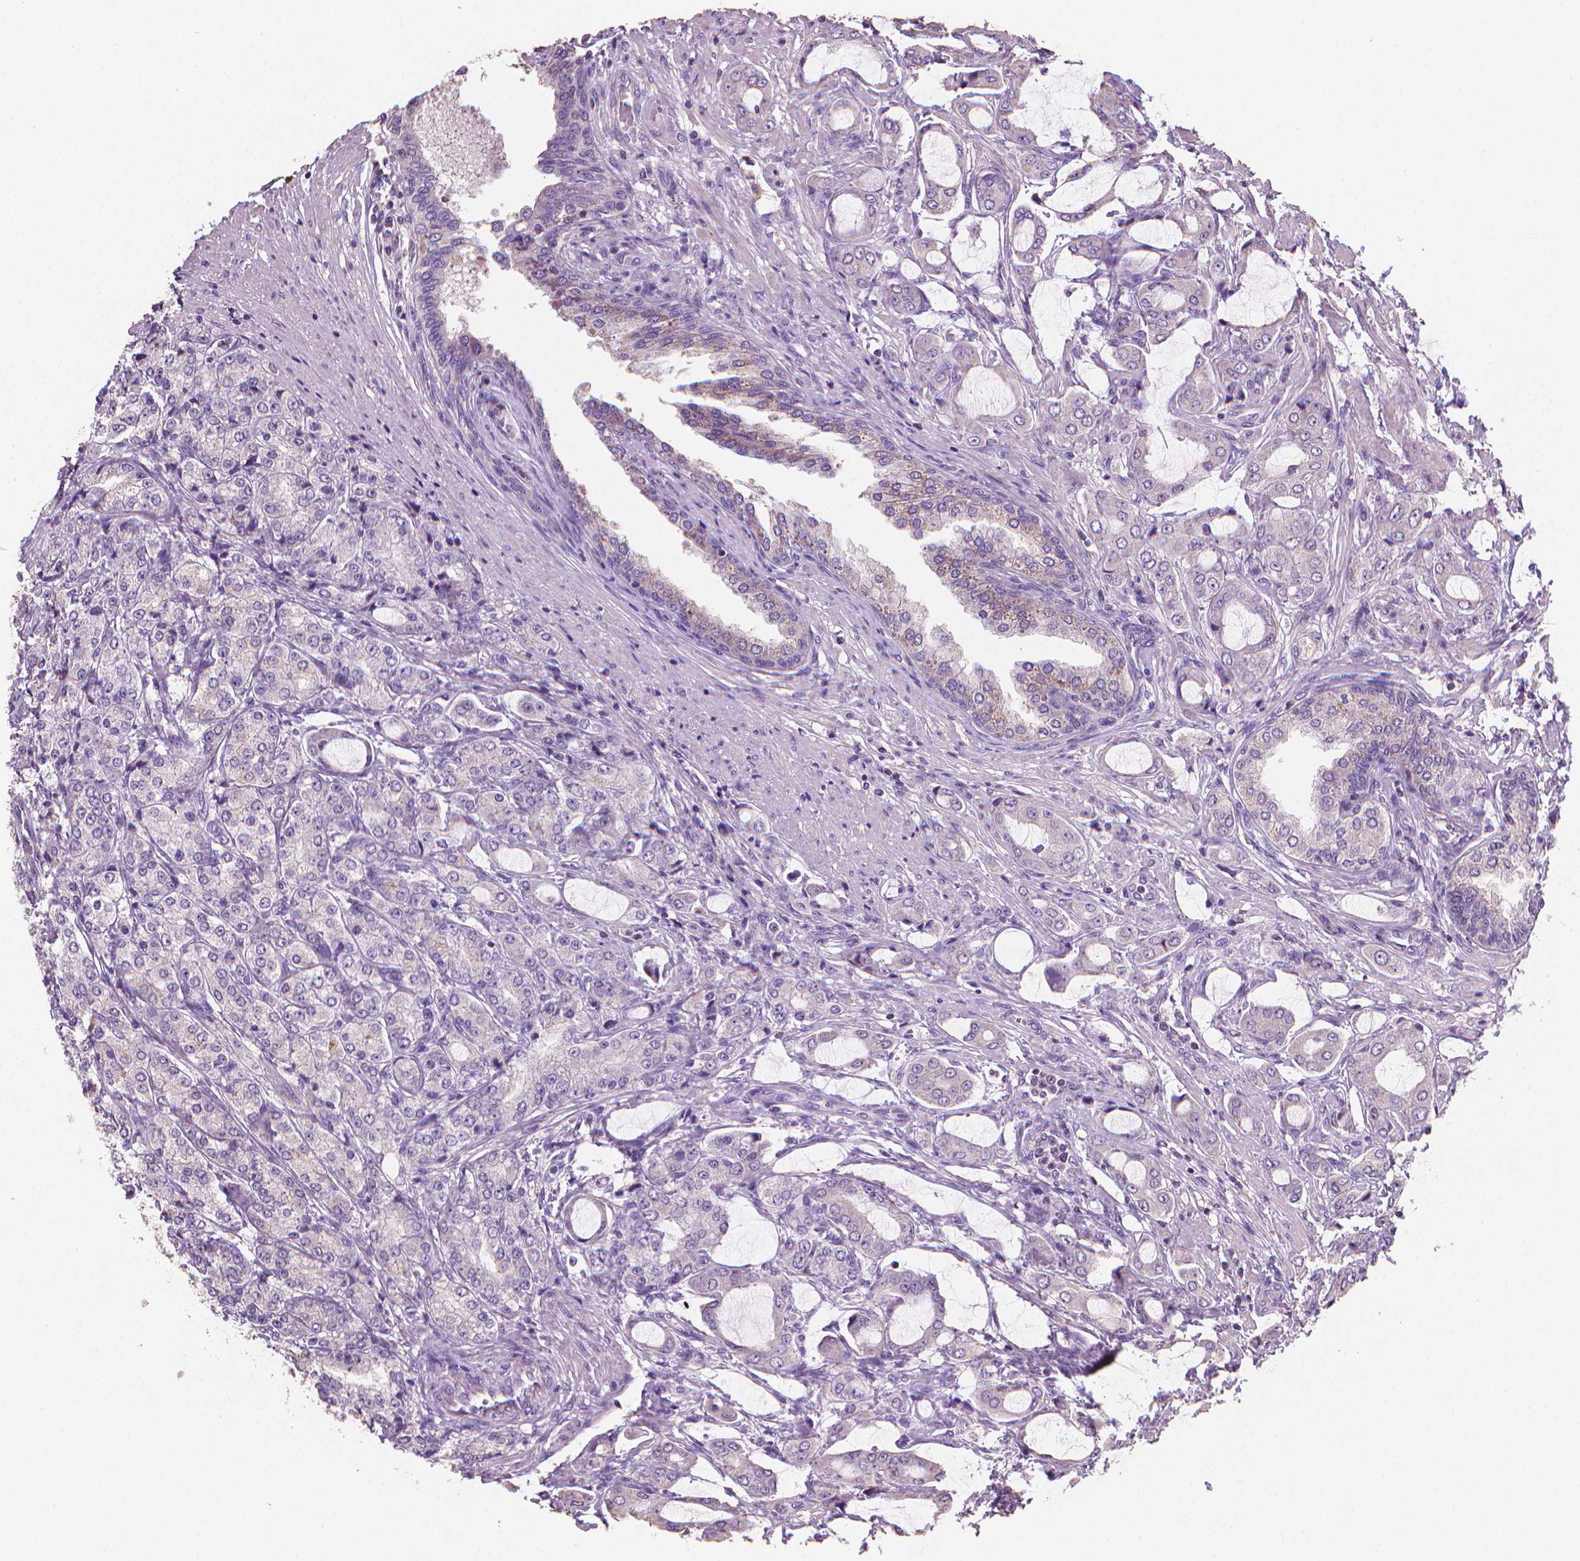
{"staining": {"intensity": "negative", "quantity": "none", "location": "none"}, "tissue": "prostate cancer", "cell_type": "Tumor cells", "image_type": "cancer", "snomed": [{"axis": "morphology", "description": "Adenocarcinoma, NOS"}, {"axis": "topography", "description": "Prostate"}], "caption": "The photomicrograph exhibits no significant expression in tumor cells of prostate cancer. Brightfield microscopy of immunohistochemistry (IHC) stained with DAB (3,3'-diaminobenzidine) (brown) and hematoxylin (blue), captured at high magnification.", "gene": "CATIP", "patient": {"sex": "male", "age": 63}}